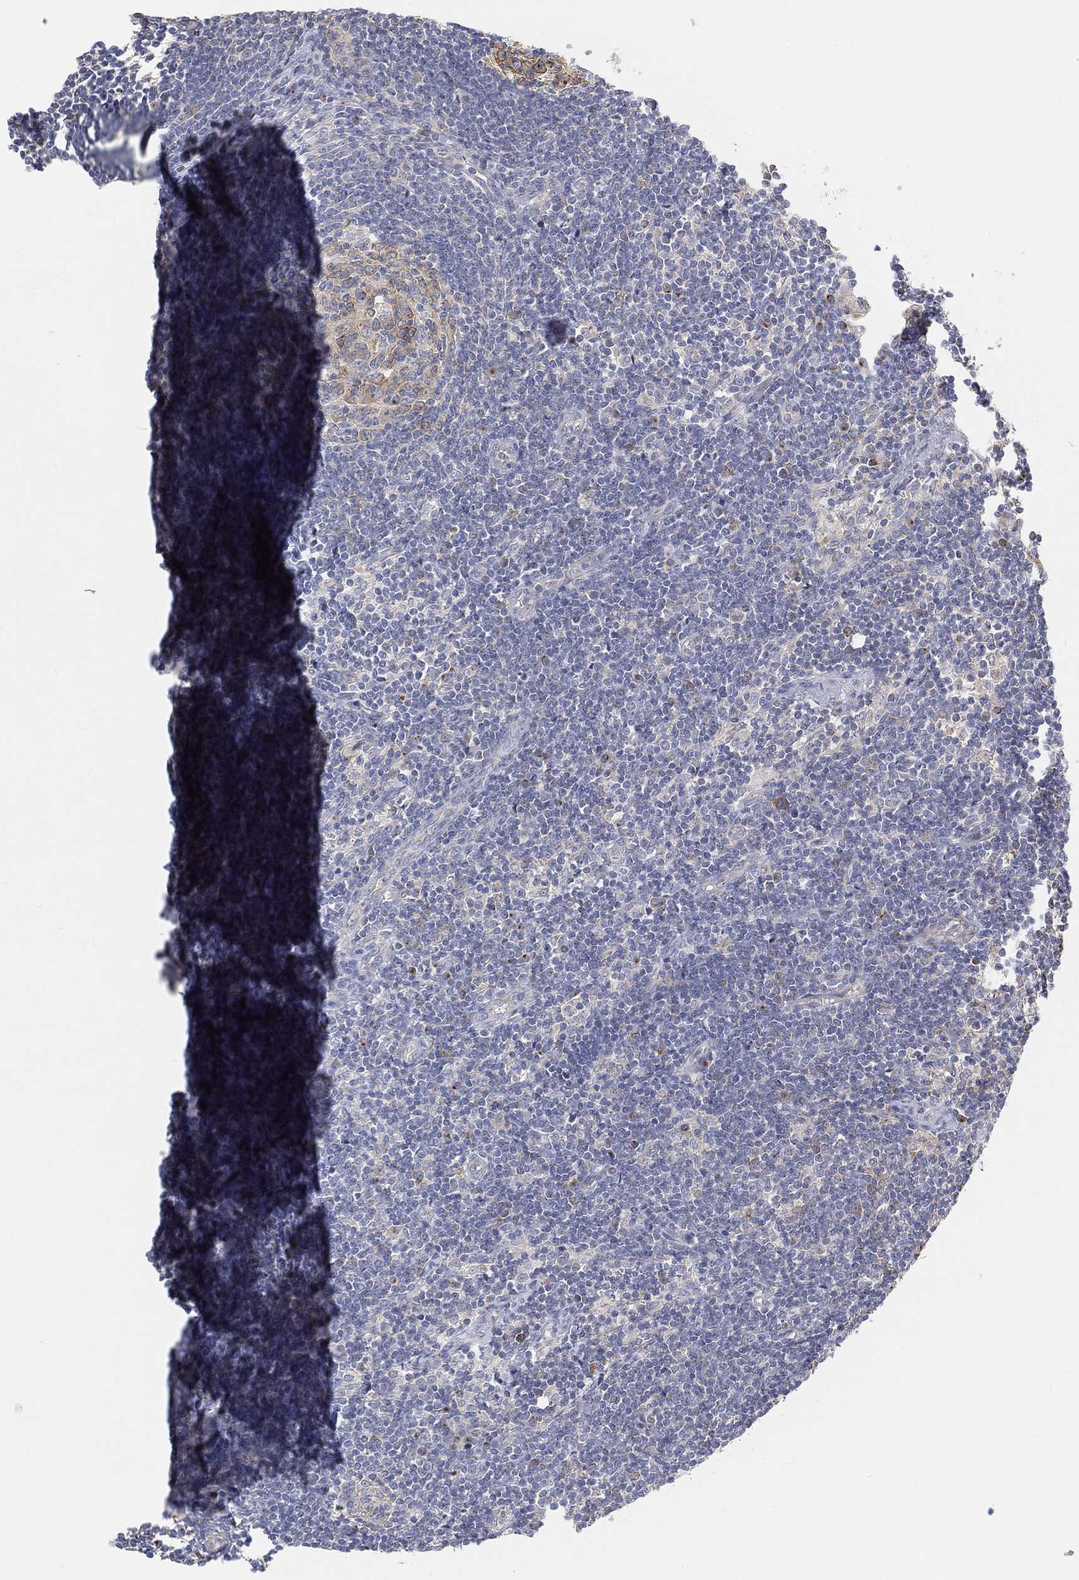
{"staining": {"intensity": "weak", "quantity": ">75%", "location": "cytoplasmic/membranous"}, "tissue": "lymph node", "cell_type": "Germinal center cells", "image_type": "normal", "snomed": [{"axis": "morphology", "description": "Normal tissue, NOS"}, {"axis": "morphology", "description": "Adenocarcinoma, NOS"}, {"axis": "topography", "description": "Lymph node"}, {"axis": "topography", "description": "Pancreas"}], "caption": "Immunohistochemistry photomicrograph of normal lymph node: human lymph node stained using IHC demonstrates low levels of weak protein expression localized specifically in the cytoplasmic/membranous of germinal center cells, appearing as a cytoplasmic/membranous brown color.", "gene": "TMEM25", "patient": {"sex": "female", "age": 58}}